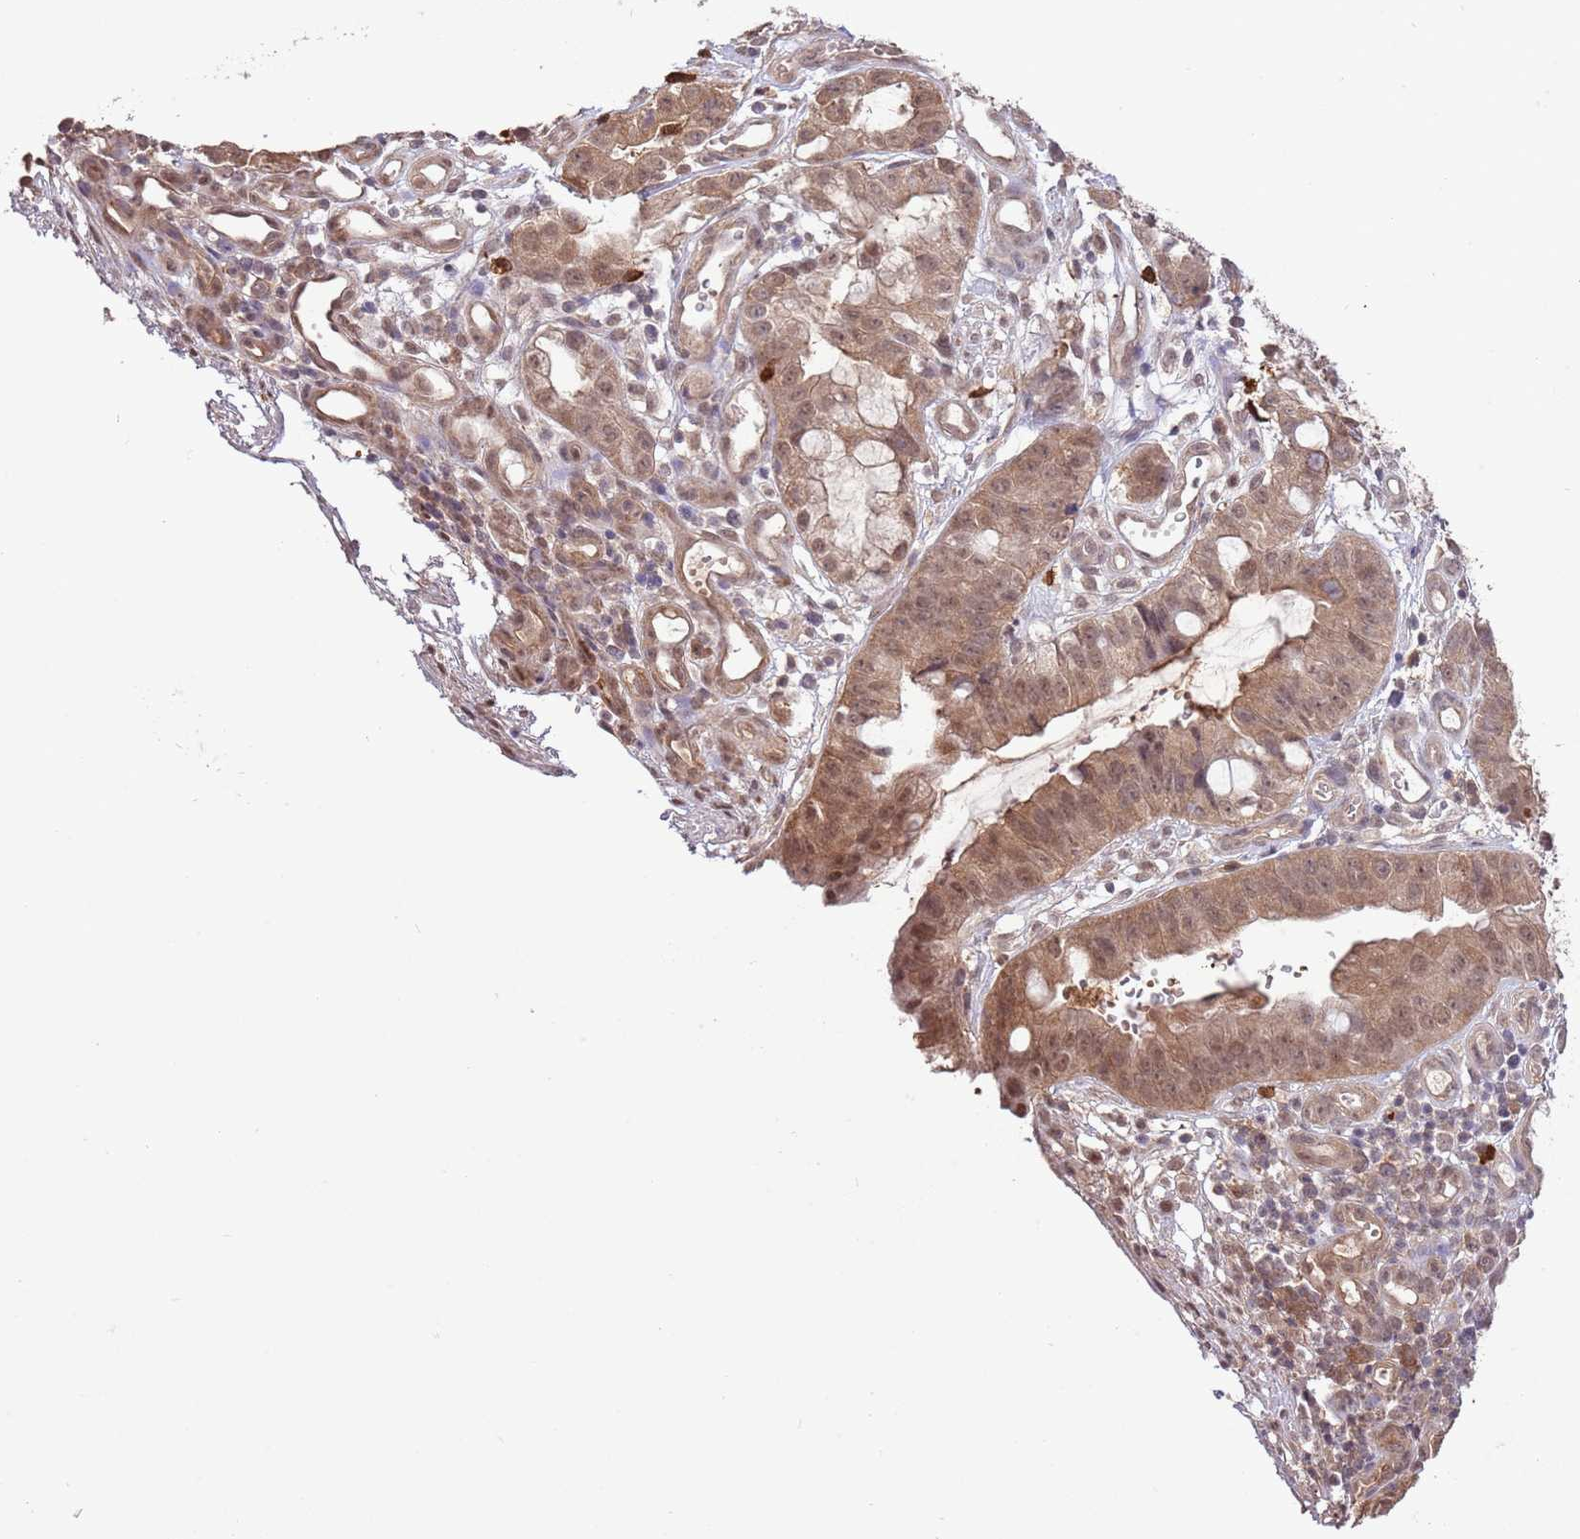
{"staining": {"intensity": "moderate", "quantity": ">75%", "location": "cytoplasmic/membranous,nuclear"}, "tissue": "stomach cancer", "cell_type": "Tumor cells", "image_type": "cancer", "snomed": [{"axis": "morphology", "description": "Adenocarcinoma, NOS"}, {"axis": "topography", "description": "Stomach"}], "caption": "Stomach cancer stained with immunohistochemistry (IHC) reveals moderate cytoplasmic/membranous and nuclear positivity in about >75% of tumor cells.", "gene": "AMIGO1", "patient": {"sex": "male", "age": 55}}